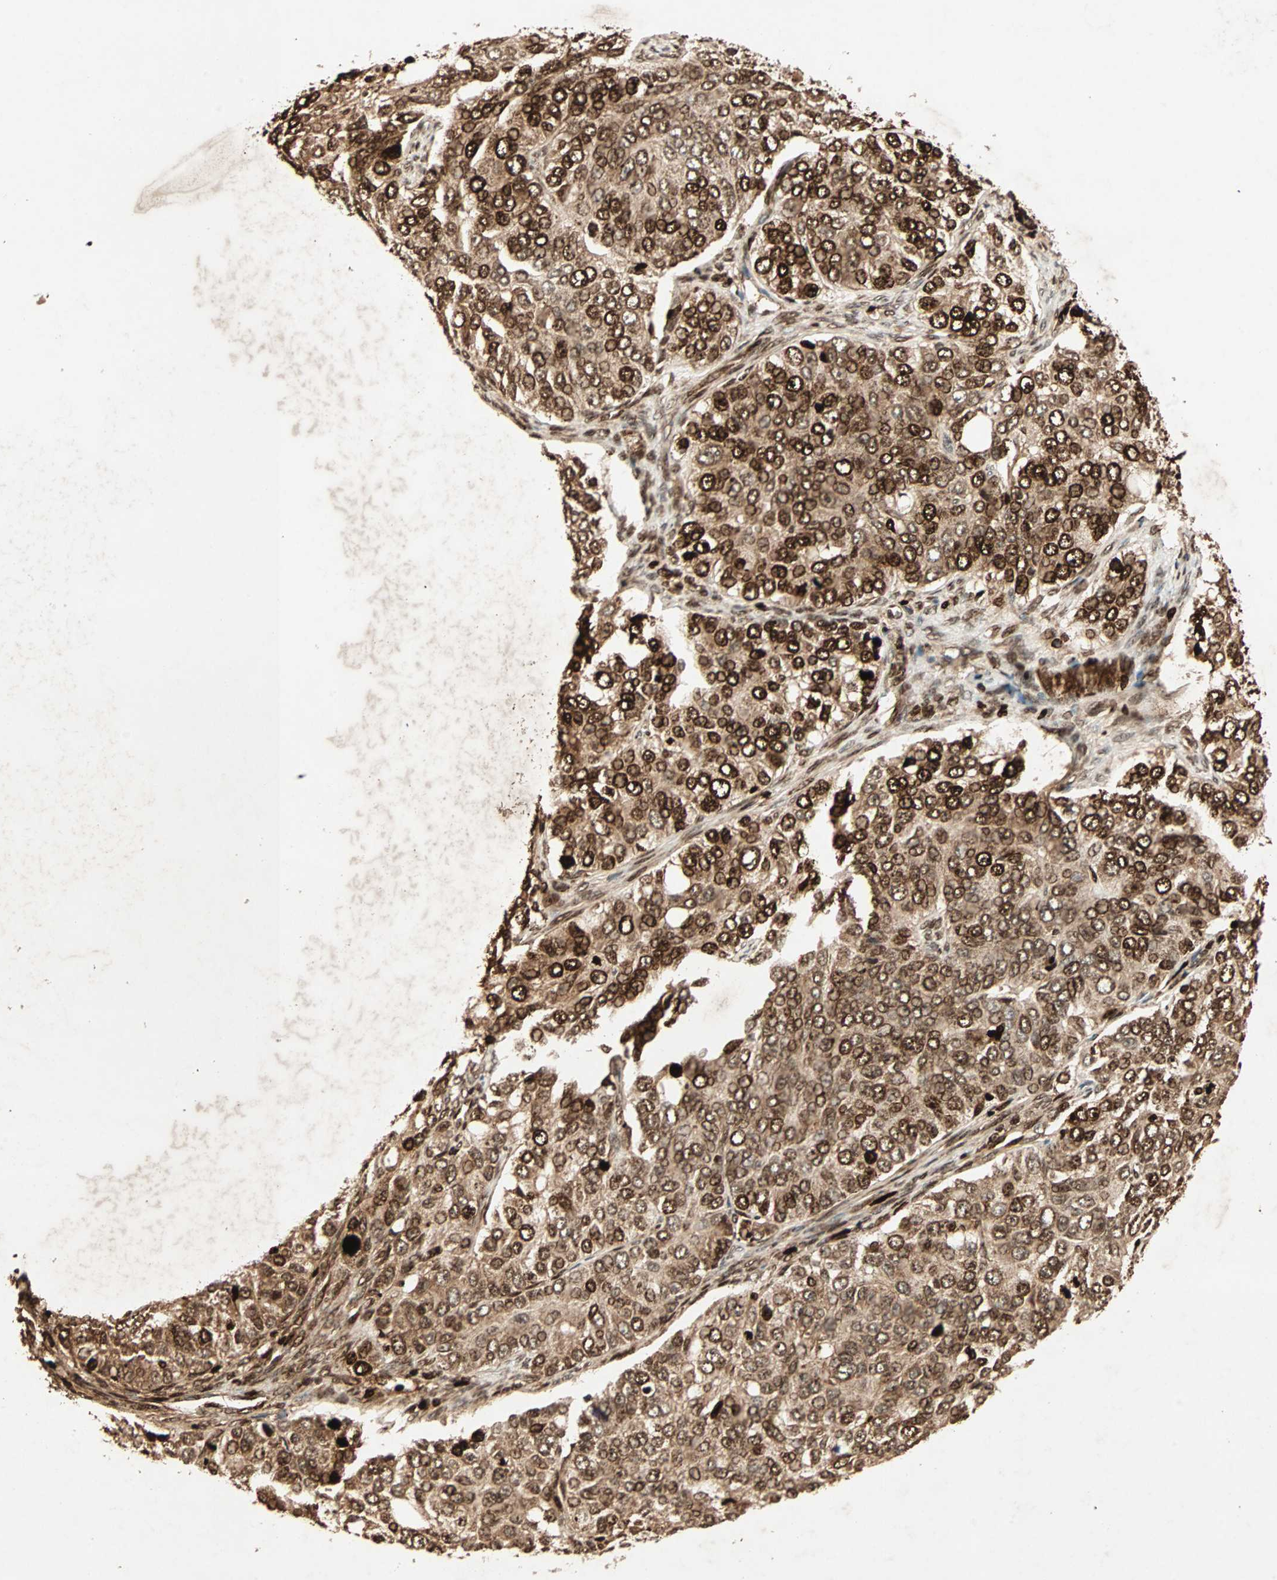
{"staining": {"intensity": "strong", "quantity": ">75%", "location": "cytoplasmic/membranous,nuclear"}, "tissue": "ovarian cancer", "cell_type": "Tumor cells", "image_type": "cancer", "snomed": [{"axis": "morphology", "description": "Carcinoma, endometroid"}, {"axis": "topography", "description": "Ovary"}], "caption": "Brown immunohistochemical staining in ovarian cancer displays strong cytoplasmic/membranous and nuclear staining in approximately >75% of tumor cells.", "gene": "RFFL", "patient": {"sex": "female", "age": 51}}